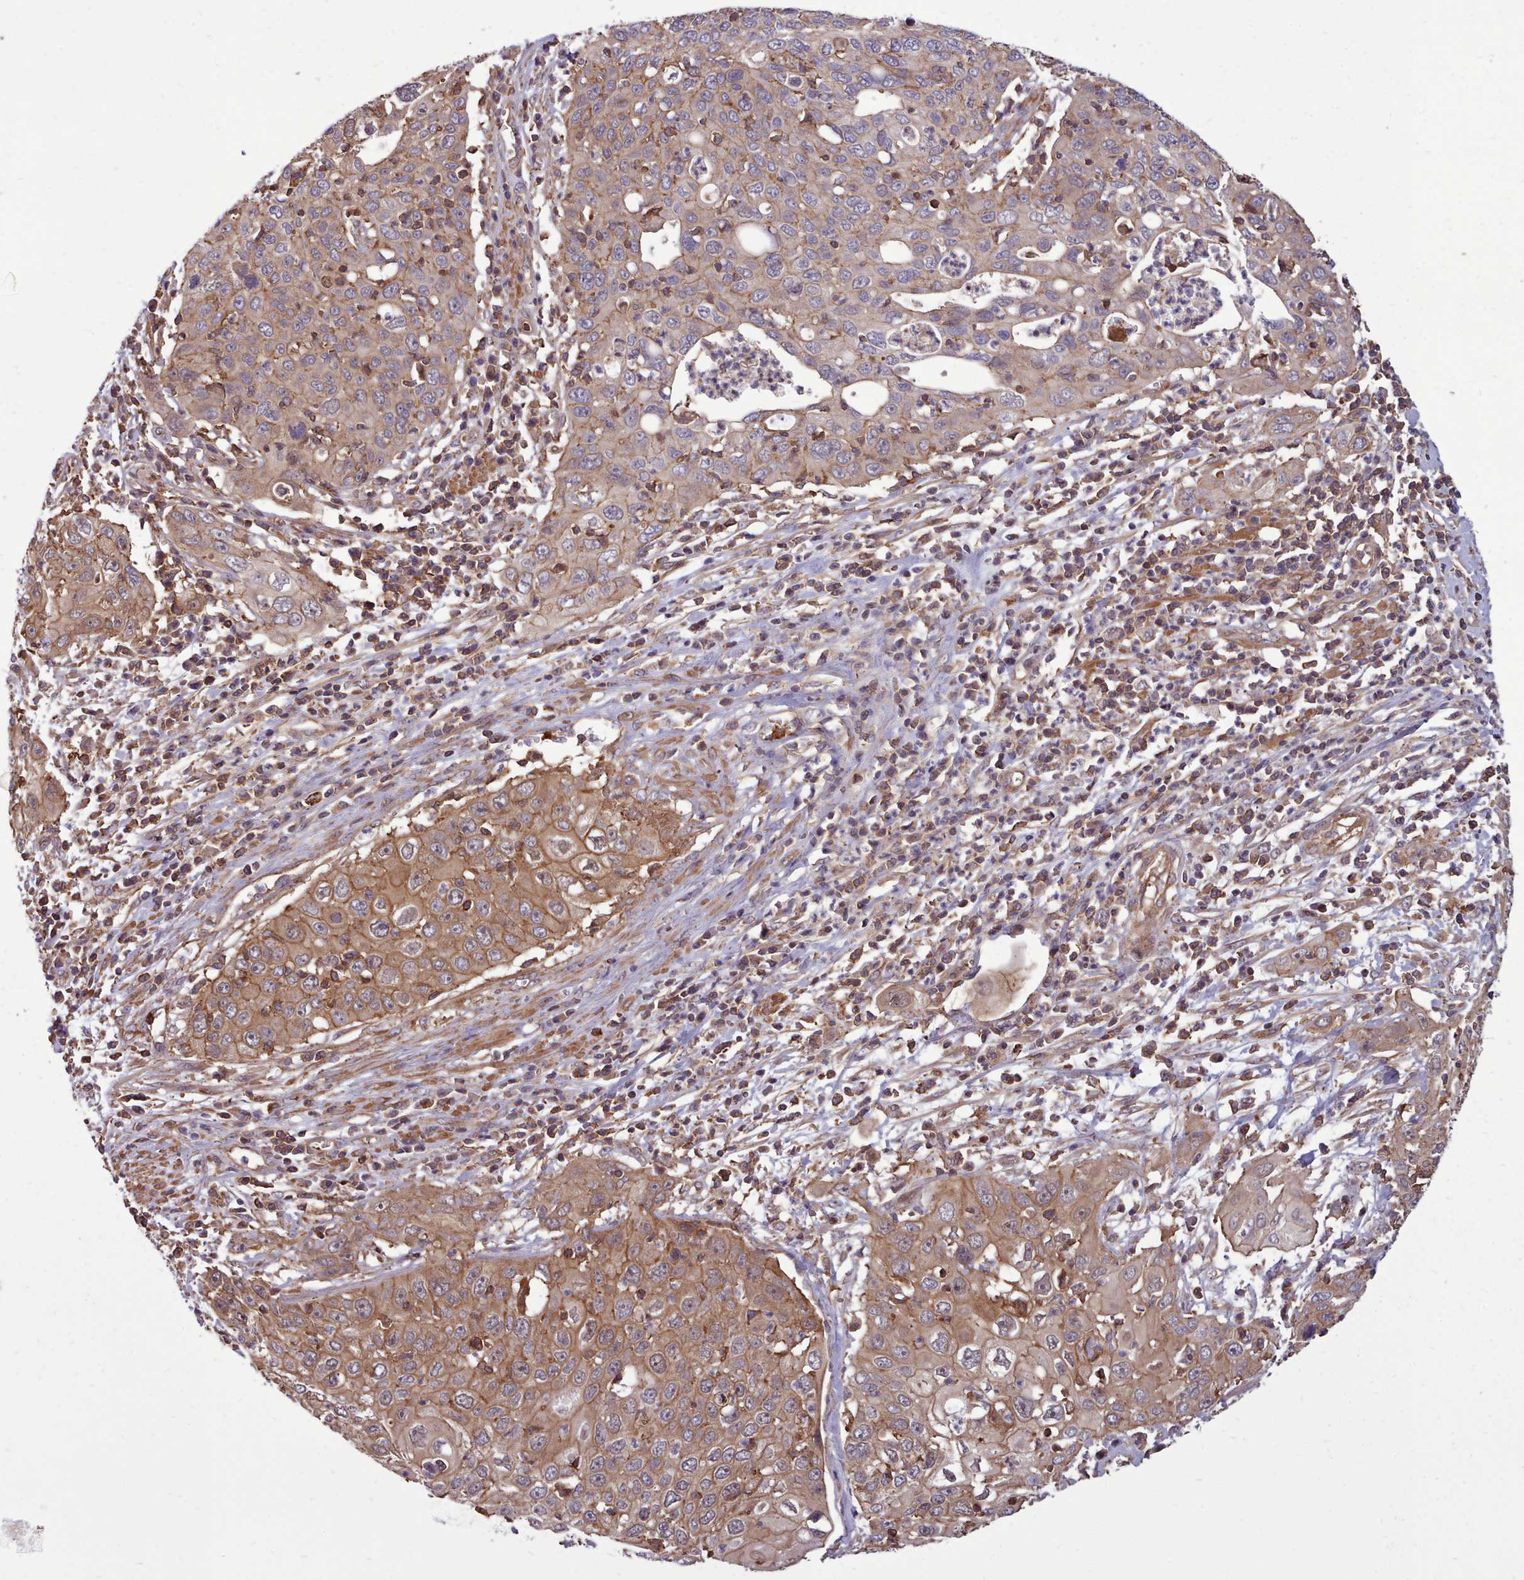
{"staining": {"intensity": "moderate", "quantity": "25%-75%", "location": "cytoplasmic/membranous"}, "tissue": "cervical cancer", "cell_type": "Tumor cells", "image_type": "cancer", "snomed": [{"axis": "morphology", "description": "Squamous cell carcinoma, NOS"}, {"axis": "topography", "description": "Cervix"}], "caption": "A brown stain shows moderate cytoplasmic/membranous staining of a protein in squamous cell carcinoma (cervical) tumor cells.", "gene": "STUB1", "patient": {"sex": "female", "age": 36}}